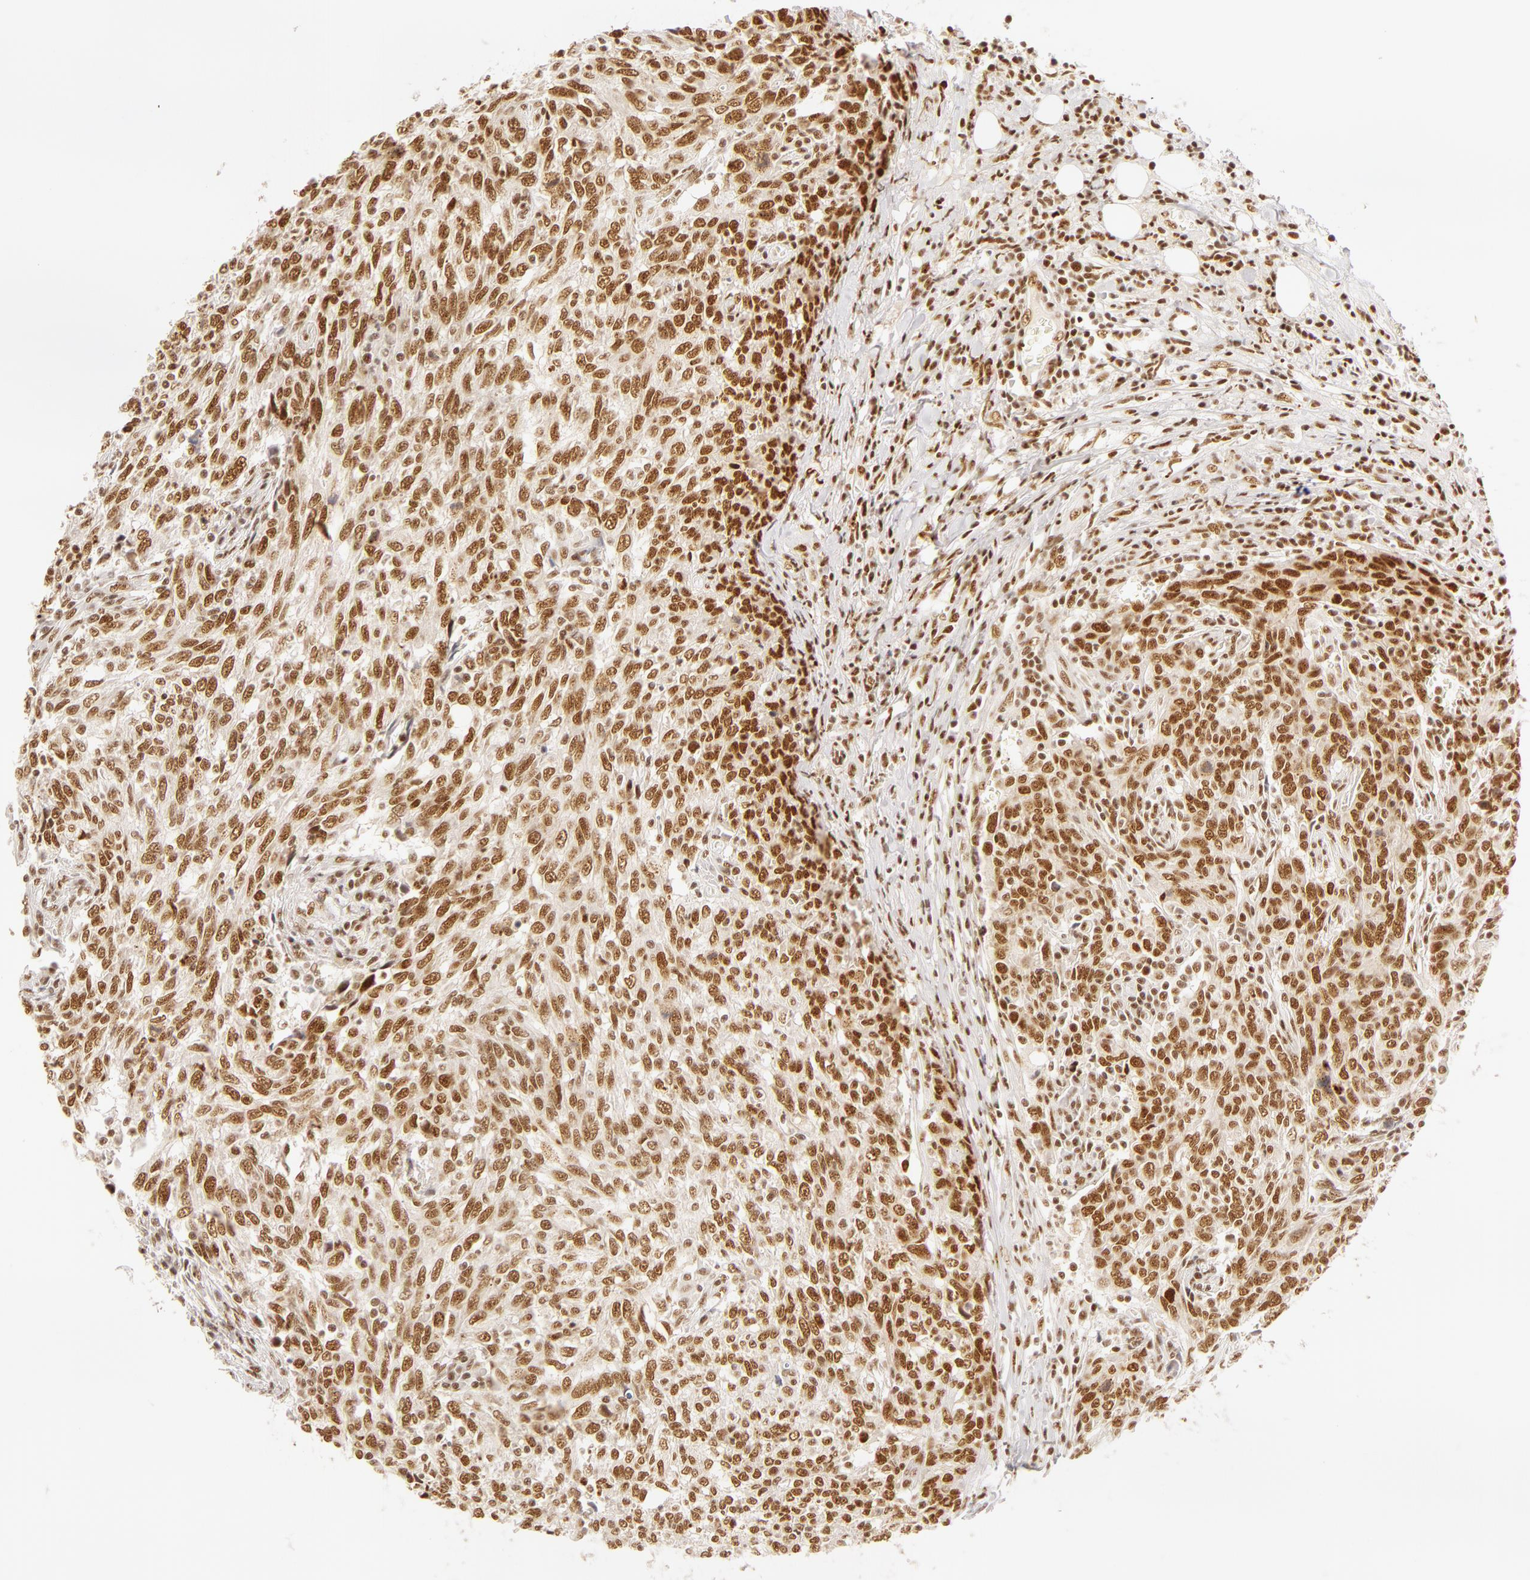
{"staining": {"intensity": "moderate", "quantity": ">75%", "location": "nuclear"}, "tissue": "breast cancer", "cell_type": "Tumor cells", "image_type": "cancer", "snomed": [{"axis": "morphology", "description": "Duct carcinoma"}, {"axis": "topography", "description": "Breast"}], "caption": "A medium amount of moderate nuclear staining is identified in approximately >75% of tumor cells in invasive ductal carcinoma (breast) tissue.", "gene": "RBM39", "patient": {"sex": "female", "age": 50}}